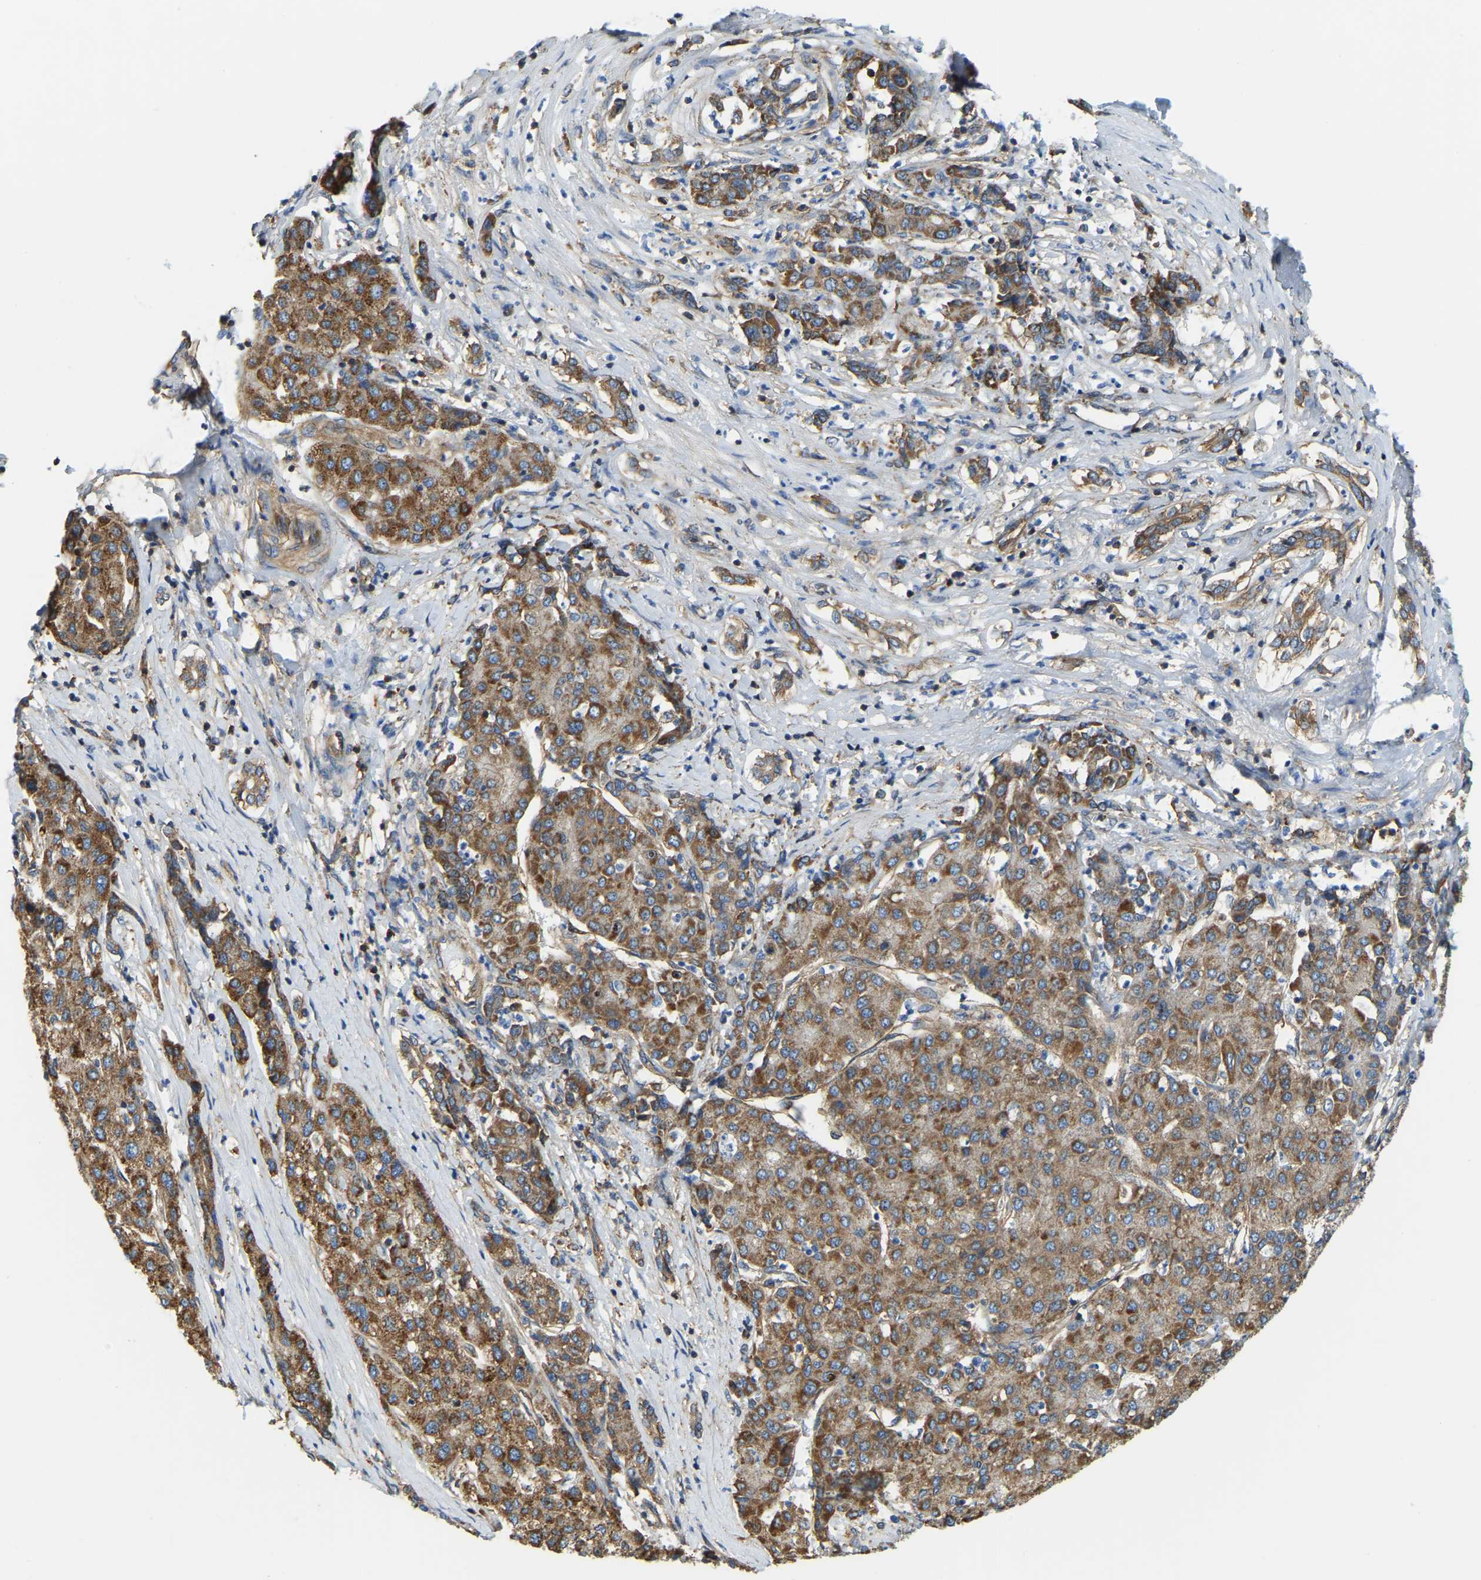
{"staining": {"intensity": "moderate", "quantity": ">75%", "location": "cytoplasmic/membranous"}, "tissue": "liver cancer", "cell_type": "Tumor cells", "image_type": "cancer", "snomed": [{"axis": "morphology", "description": "Carcinoma, Hepatocellular, NOS"}, {"axis": "topography", "description": "Liver"}], "caption": "Tumor cells show moderate cytoplasmic/membranous positivity in approximately >75% of cells in liver cancer. The staining was performed using DAB to visualize the protein expression in brown, while the nuclei were stained in blue with hematoxylin (Magnification: 20x).", "gene": "AHNAK", "patient": {"sex": "male", "age": 65}}